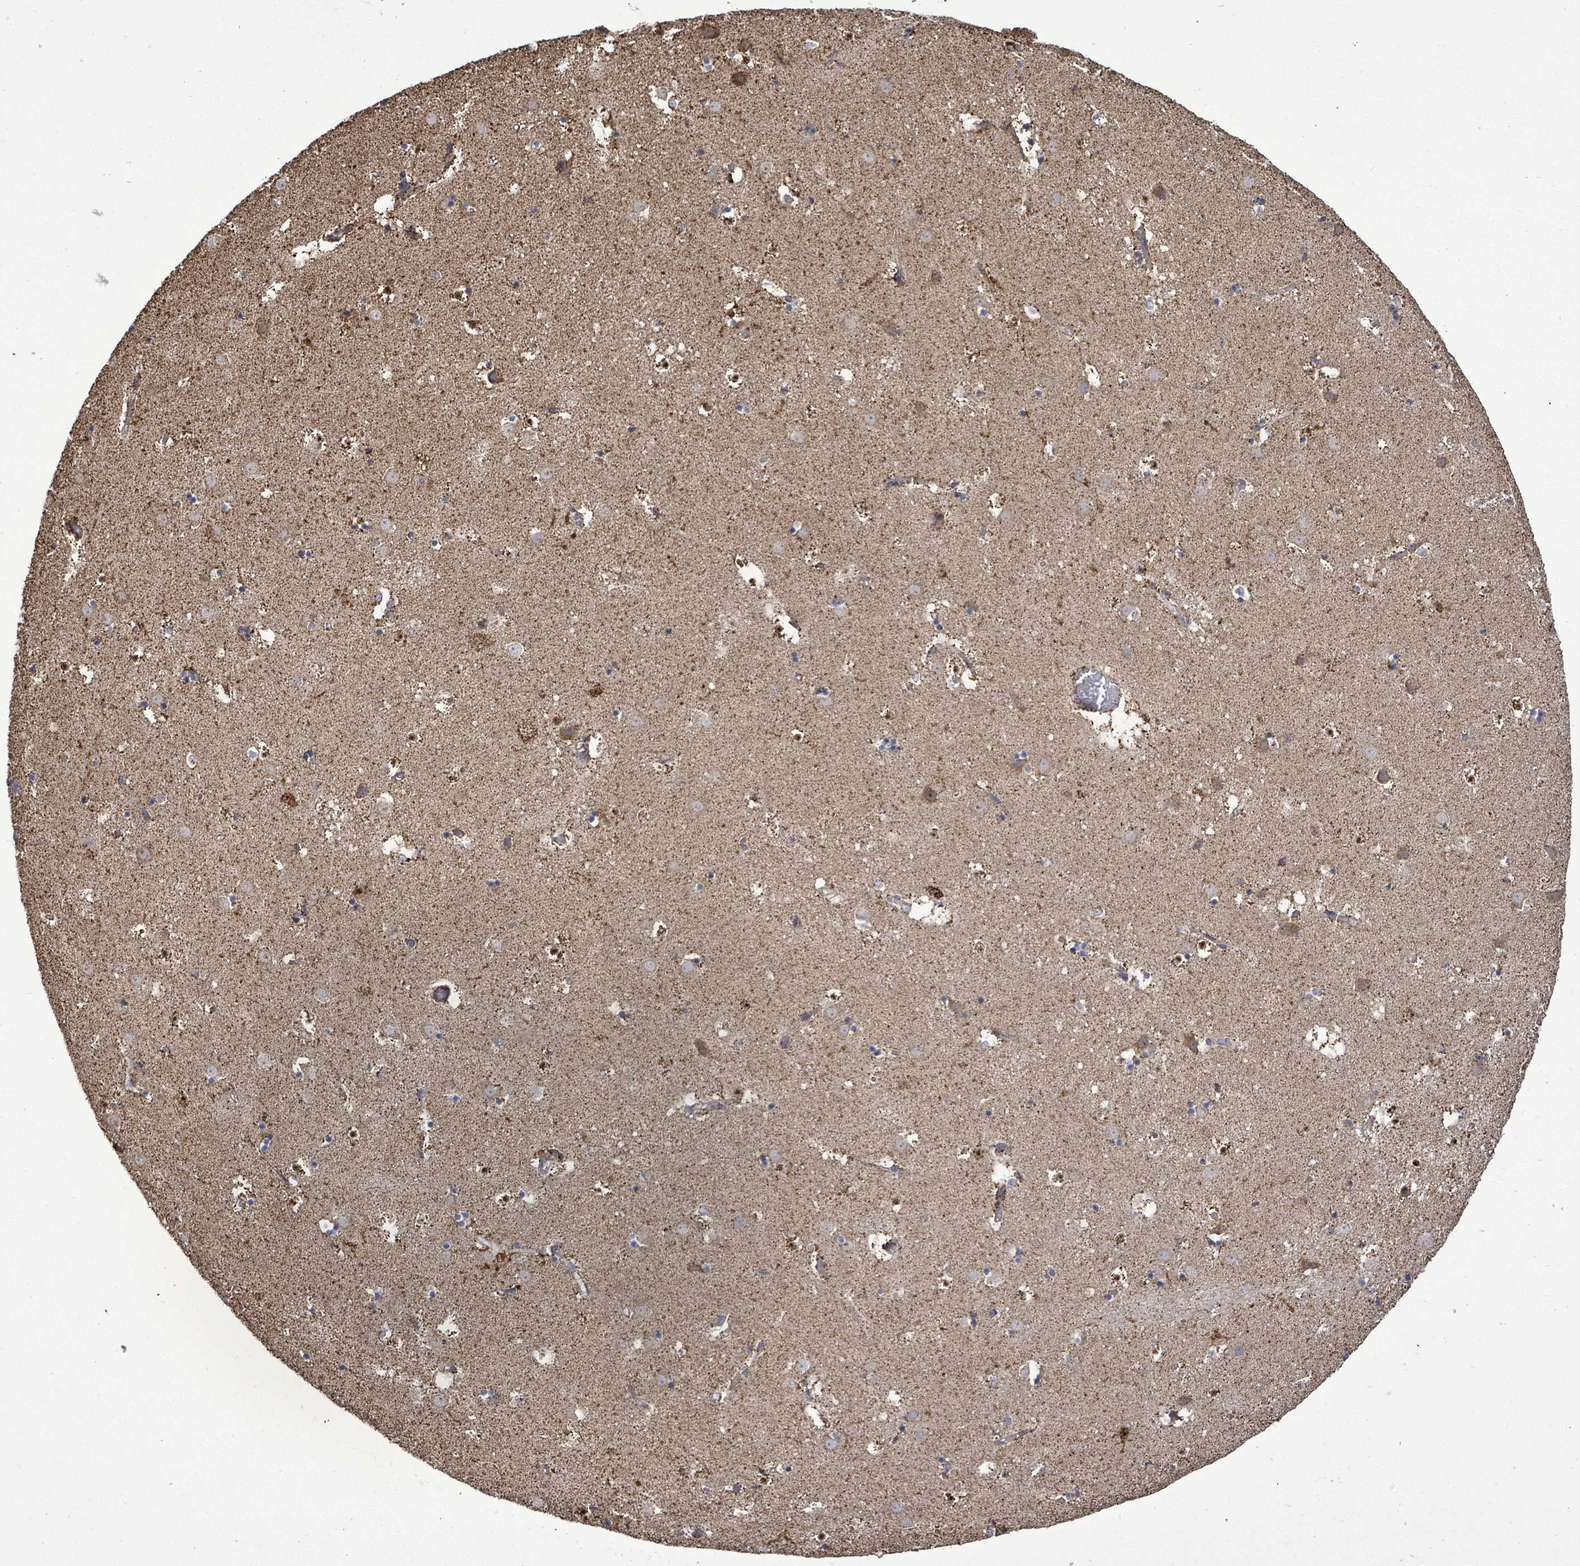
{"staining": {"intensity": "strong", "quantity": "25%-75%", "location": "cytoplasmic/membranous"}, "tissue": "caudate", "cell_type": "Glial cells", "image_type": "normal", "snomed": [{"axis": "morphology", "description": "Normal tissue, NOS"}, {"axis": "topography", "description": "Lateral ventricle wall"}], "caption": "IHC staining of normal caudate, which exhibits high levels of strong cytoplasmic/membranous expression in approximately 25%-75% of glial cells indicating strong cytoplasmic/membranous protein expression. The staining was performed using DAB (brown) for protein detection and nuclei were counterstained in hematoxylin (blue).", "gene": "MTMR12", "patient": {"sex": "male", "age": 58}}